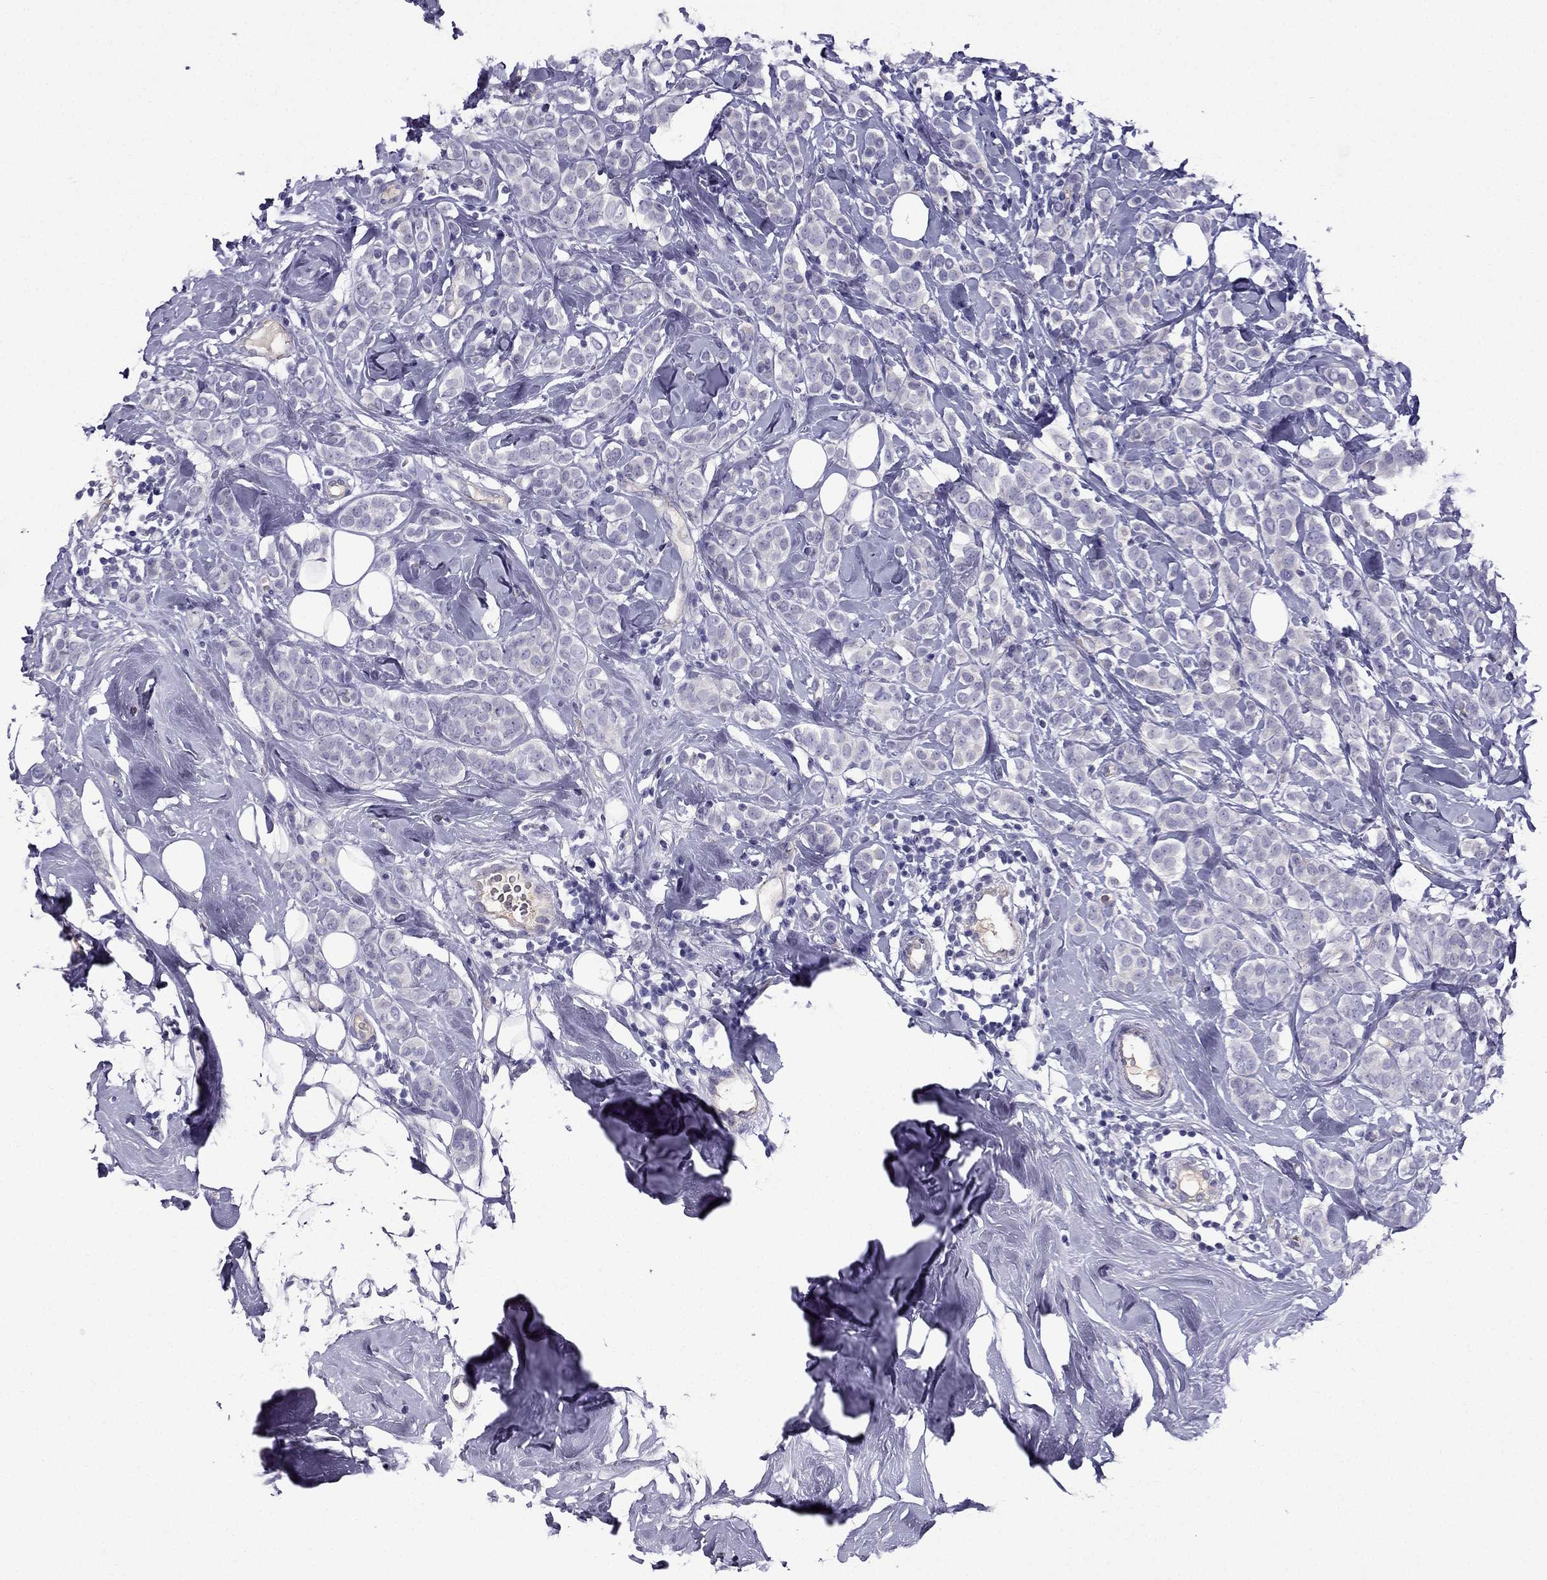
{"staining": {"intensity": "negative", "quantity": "none", "location": "none"}, "tissue": "breast cancer", "cell_type": "Tumor cells", "image_type": "cancer", "snomed": [{"axis": "morphology", "description": "Lobular carcinoma"}, {"axis": "topography", "description": "Breast"}], "caption": "Tumor cells show no significant staining in breast lobular carcinoma.", "gene": "STOML3", "patient": {"sex": "female", "age": 49}}